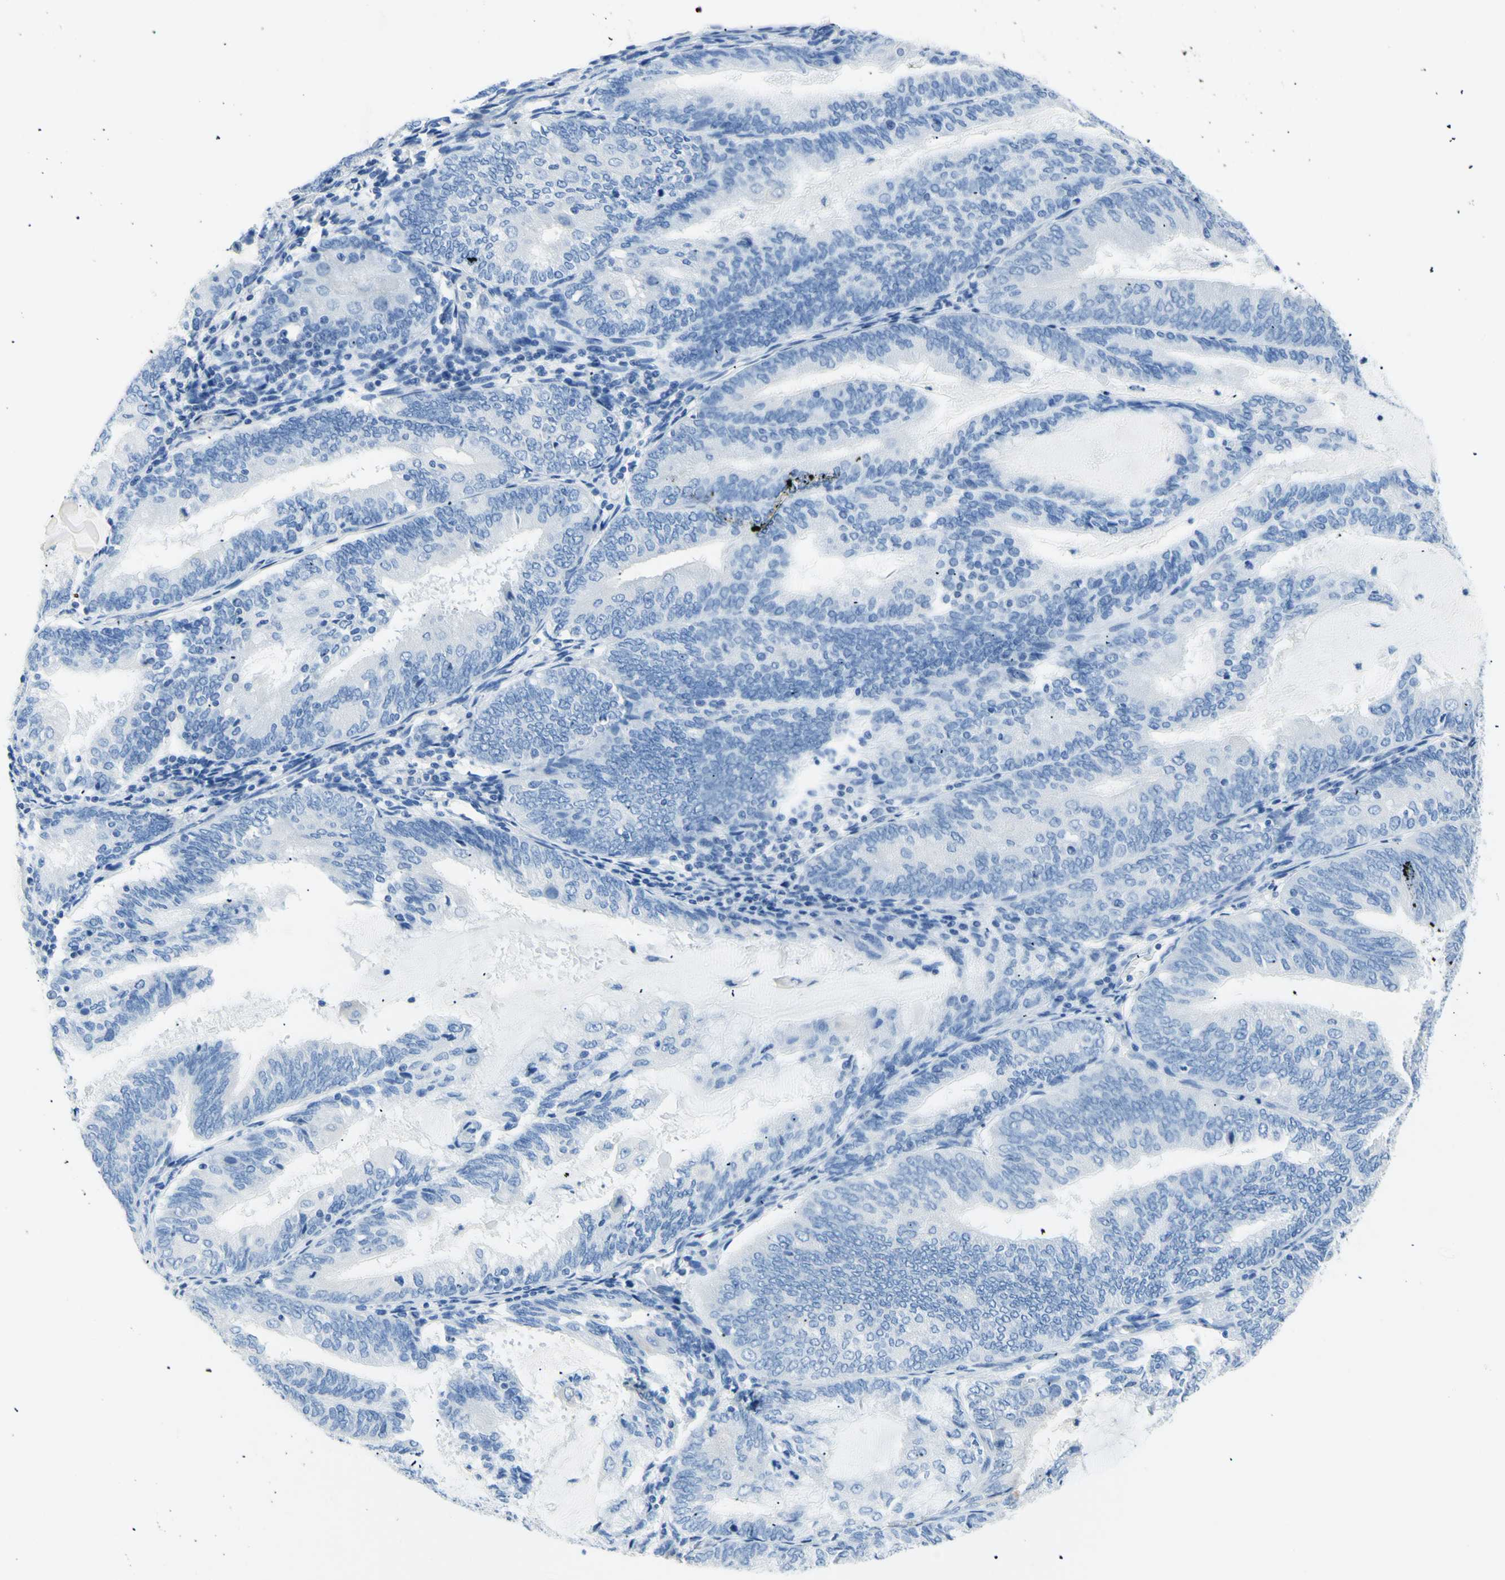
{"staining": {"intensity": "negative", "quantity": "none", "location": "none"}, "tissue": "endometrial cancer", "cell_type": "Tumor cells", "image_type": "cancer", "snomed": [{"axis": "morphology", "description": "Adenocarcinoma, NOS"}, {"axis": "topography", "description": "Endometrium"}], "caption": "This is an IHC histopathology image of human adenocarcinoma (endometrial). There is no staining in tumor cells.", "gene": "HPCA", "patient": {"sex": "female", "age": 81}}